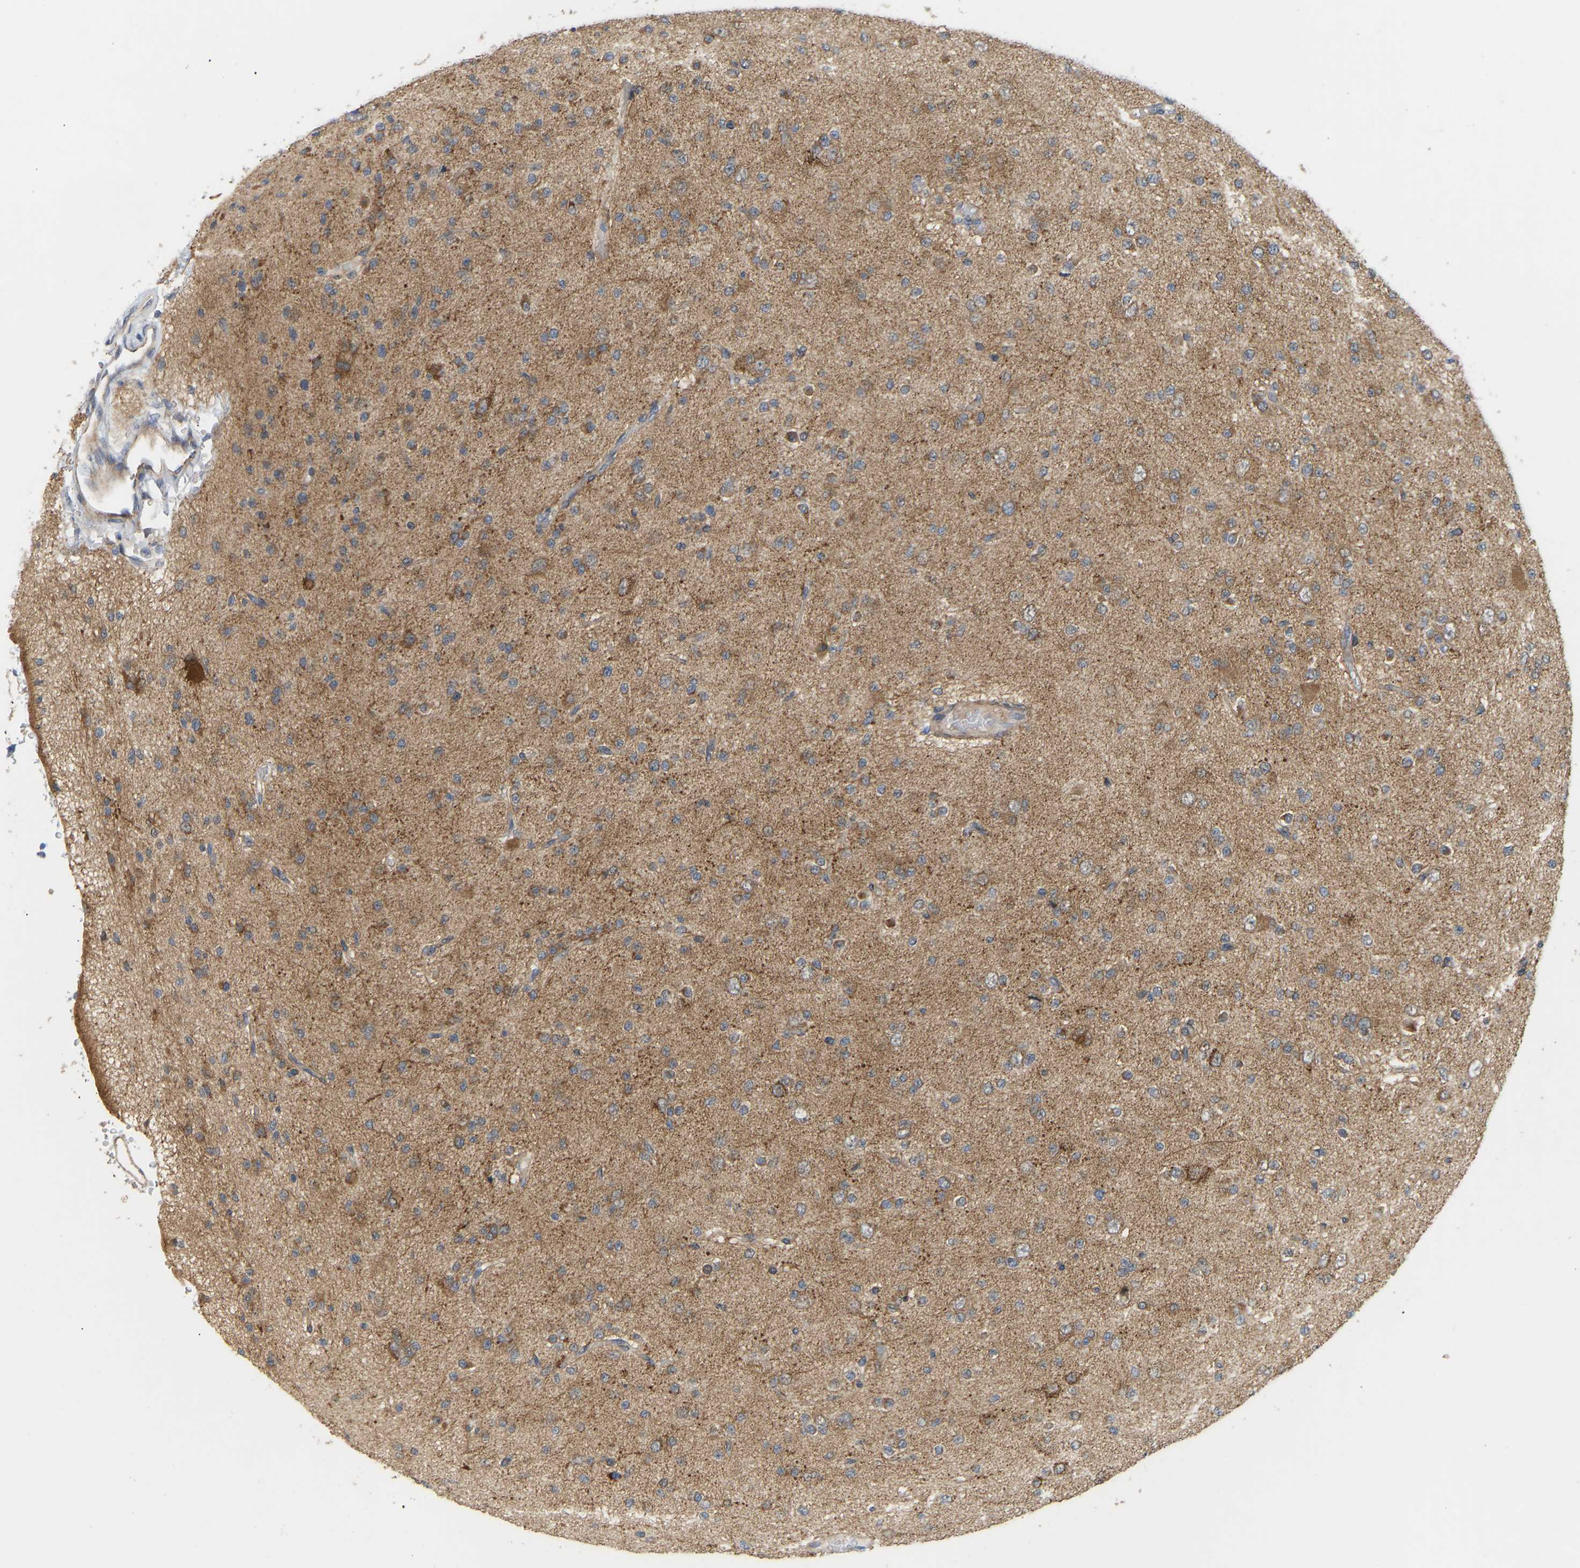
{"staining": {"intensity": "weak", "quantity": "25%-75%", "location": "cytoplasmic/membranous"}, "tissue": "glioma", "cell_type": "Tumor cells", "image_type": "cancer", "snomed": [{"axis": "morphology", "description": "Glioma, malignant, Low grade"}, {"axis": "topography", "description": "Brain"}], "caption": "This micrograph displays immunohistochemistry staining of human glioma, with low weak cytoplasmic/membranous staining in about 25%-75% of tumor cells.", "gene": "HACD2", "patient": {"sex": "male", "age": 38}}